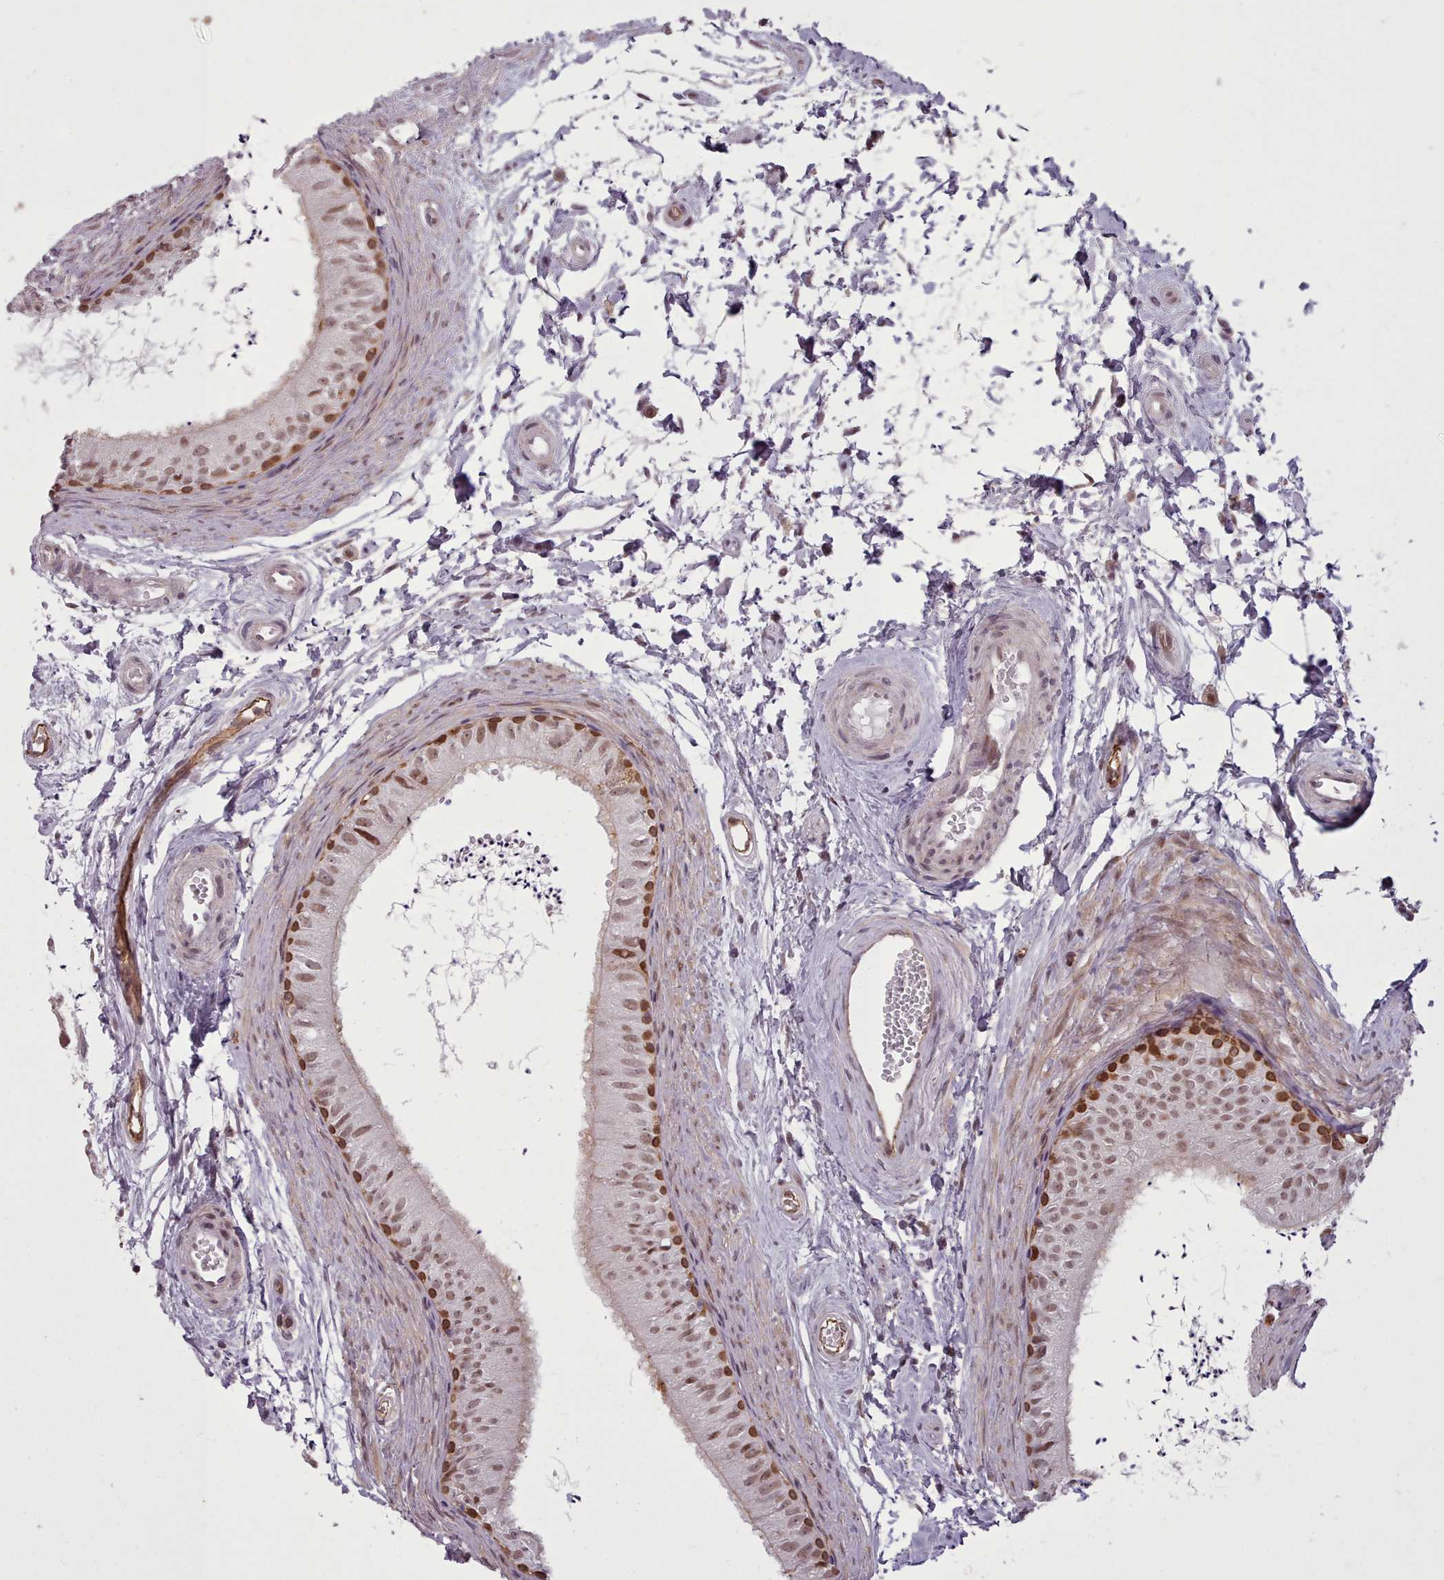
{"staining": {"intensity": "moderate", "quantity": "25%-75%", "location": "nuclear"}, "tissue": "epididymis", "cell_type": "Glandular cells", "image_type": "normal", "snomed": [{"axis": "morphology", "description": "Normal tissue, NOS"}, {"axis": "topography", "description": "Epididymis"}], "caption": "The image demonstrates staining of benign epididymis, revealing moderate nuclear protein expression (brown color) within glandular cells.", "gene": "ZMYM4", "patient": {"sex": "male", "age": 56}}